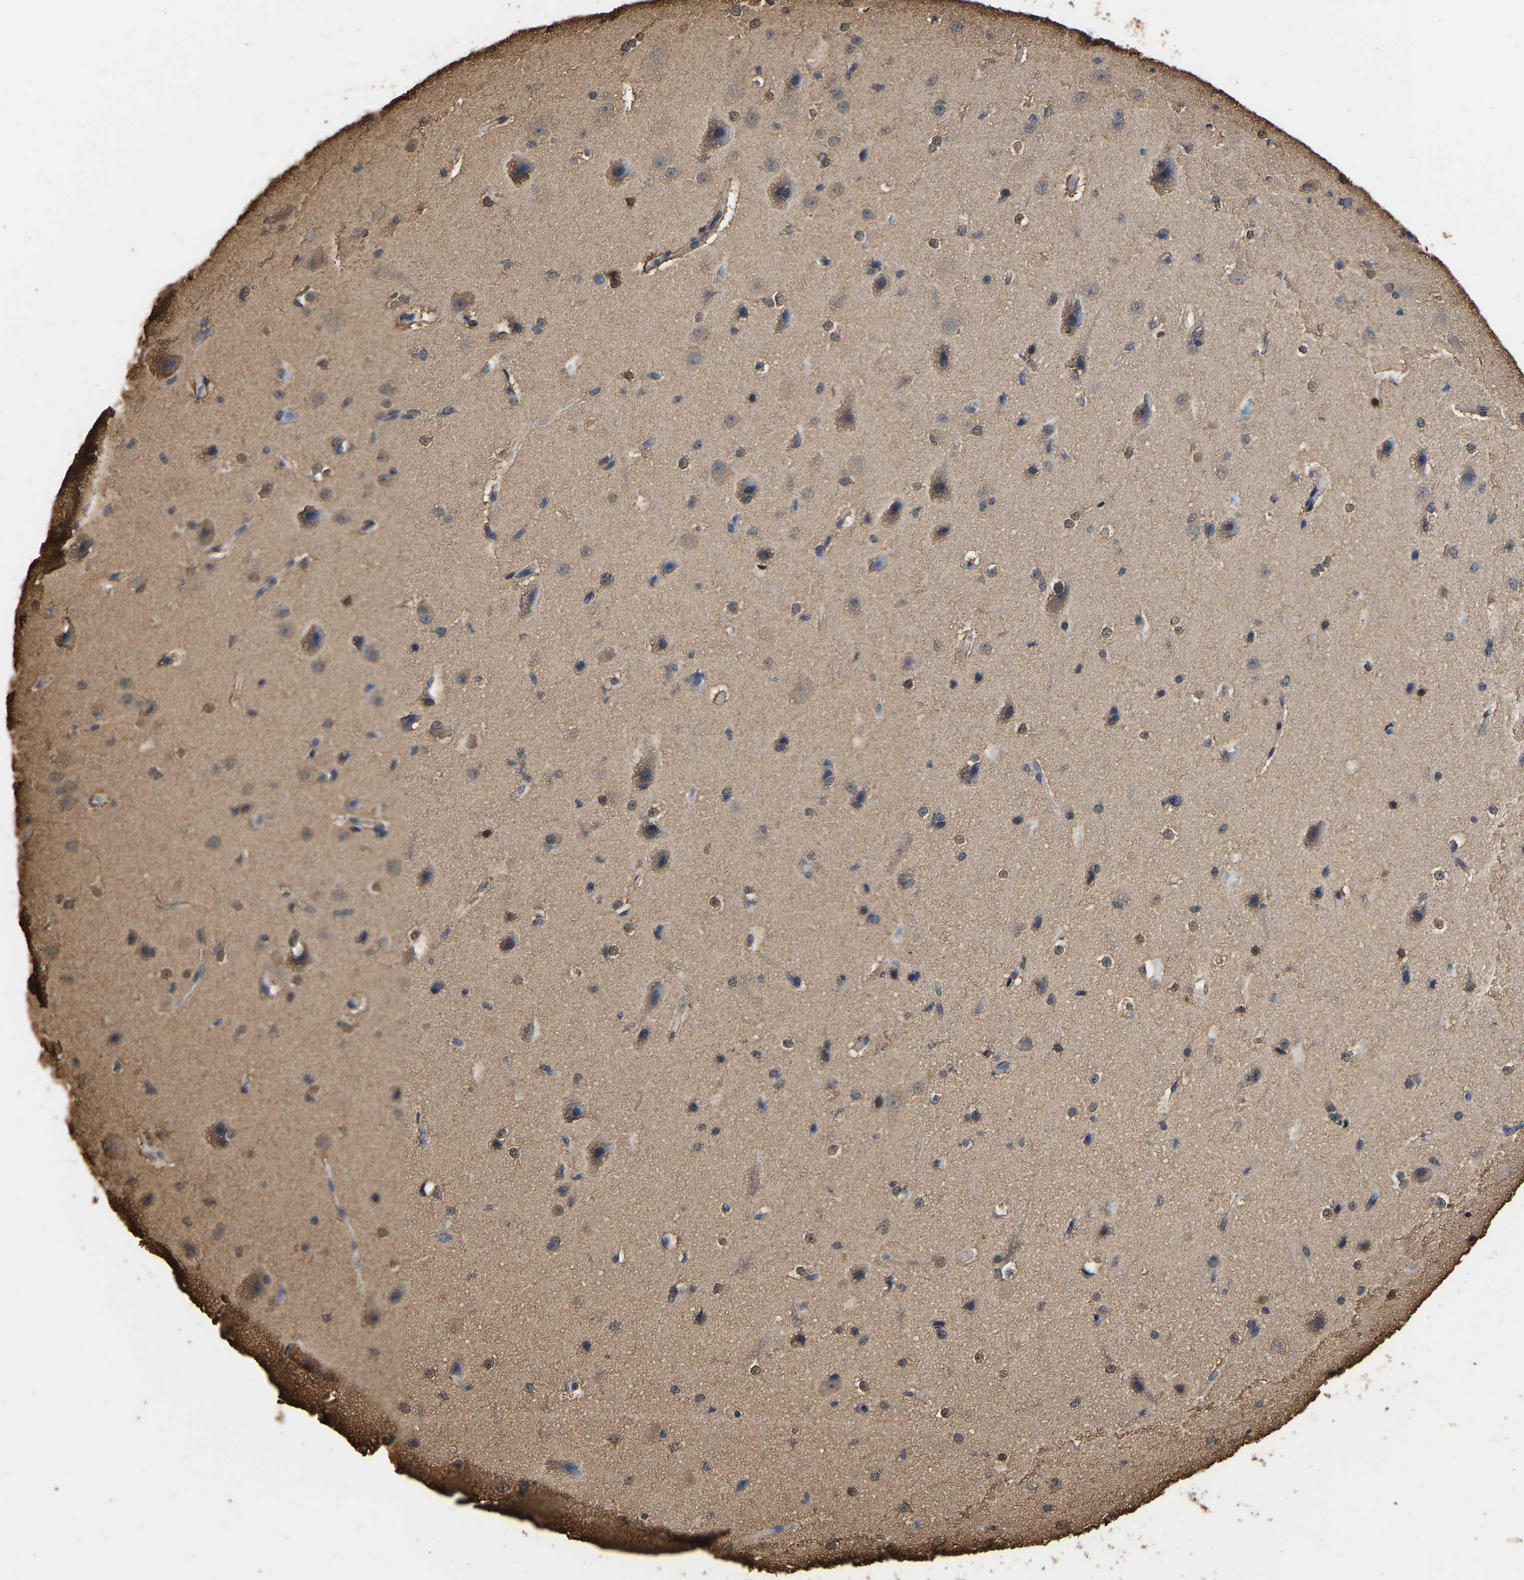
{"staining": {"intensity": "moderate", "quantity": "<25%", "location": "cytoplasmic/membranous"}, "tissue": "cerebral cortex", "cell_type": "Endothelial cells", "image_type": "normal", "snomed": [{"axis": "morphology", "description": "Normal tissue, NOS"}, {"axis": "morphology", "description": "Developmental malformation"}, {"axis": "topography", "description": "Cerebral cortex"}], "caption": "Moderate cytoplasmic/membranous staining is seen in about <25% of endothelial cells in unremarkable cerebral cortex.", "gene": "LDHB", "patient": {"sex": "female", "age": 30}}